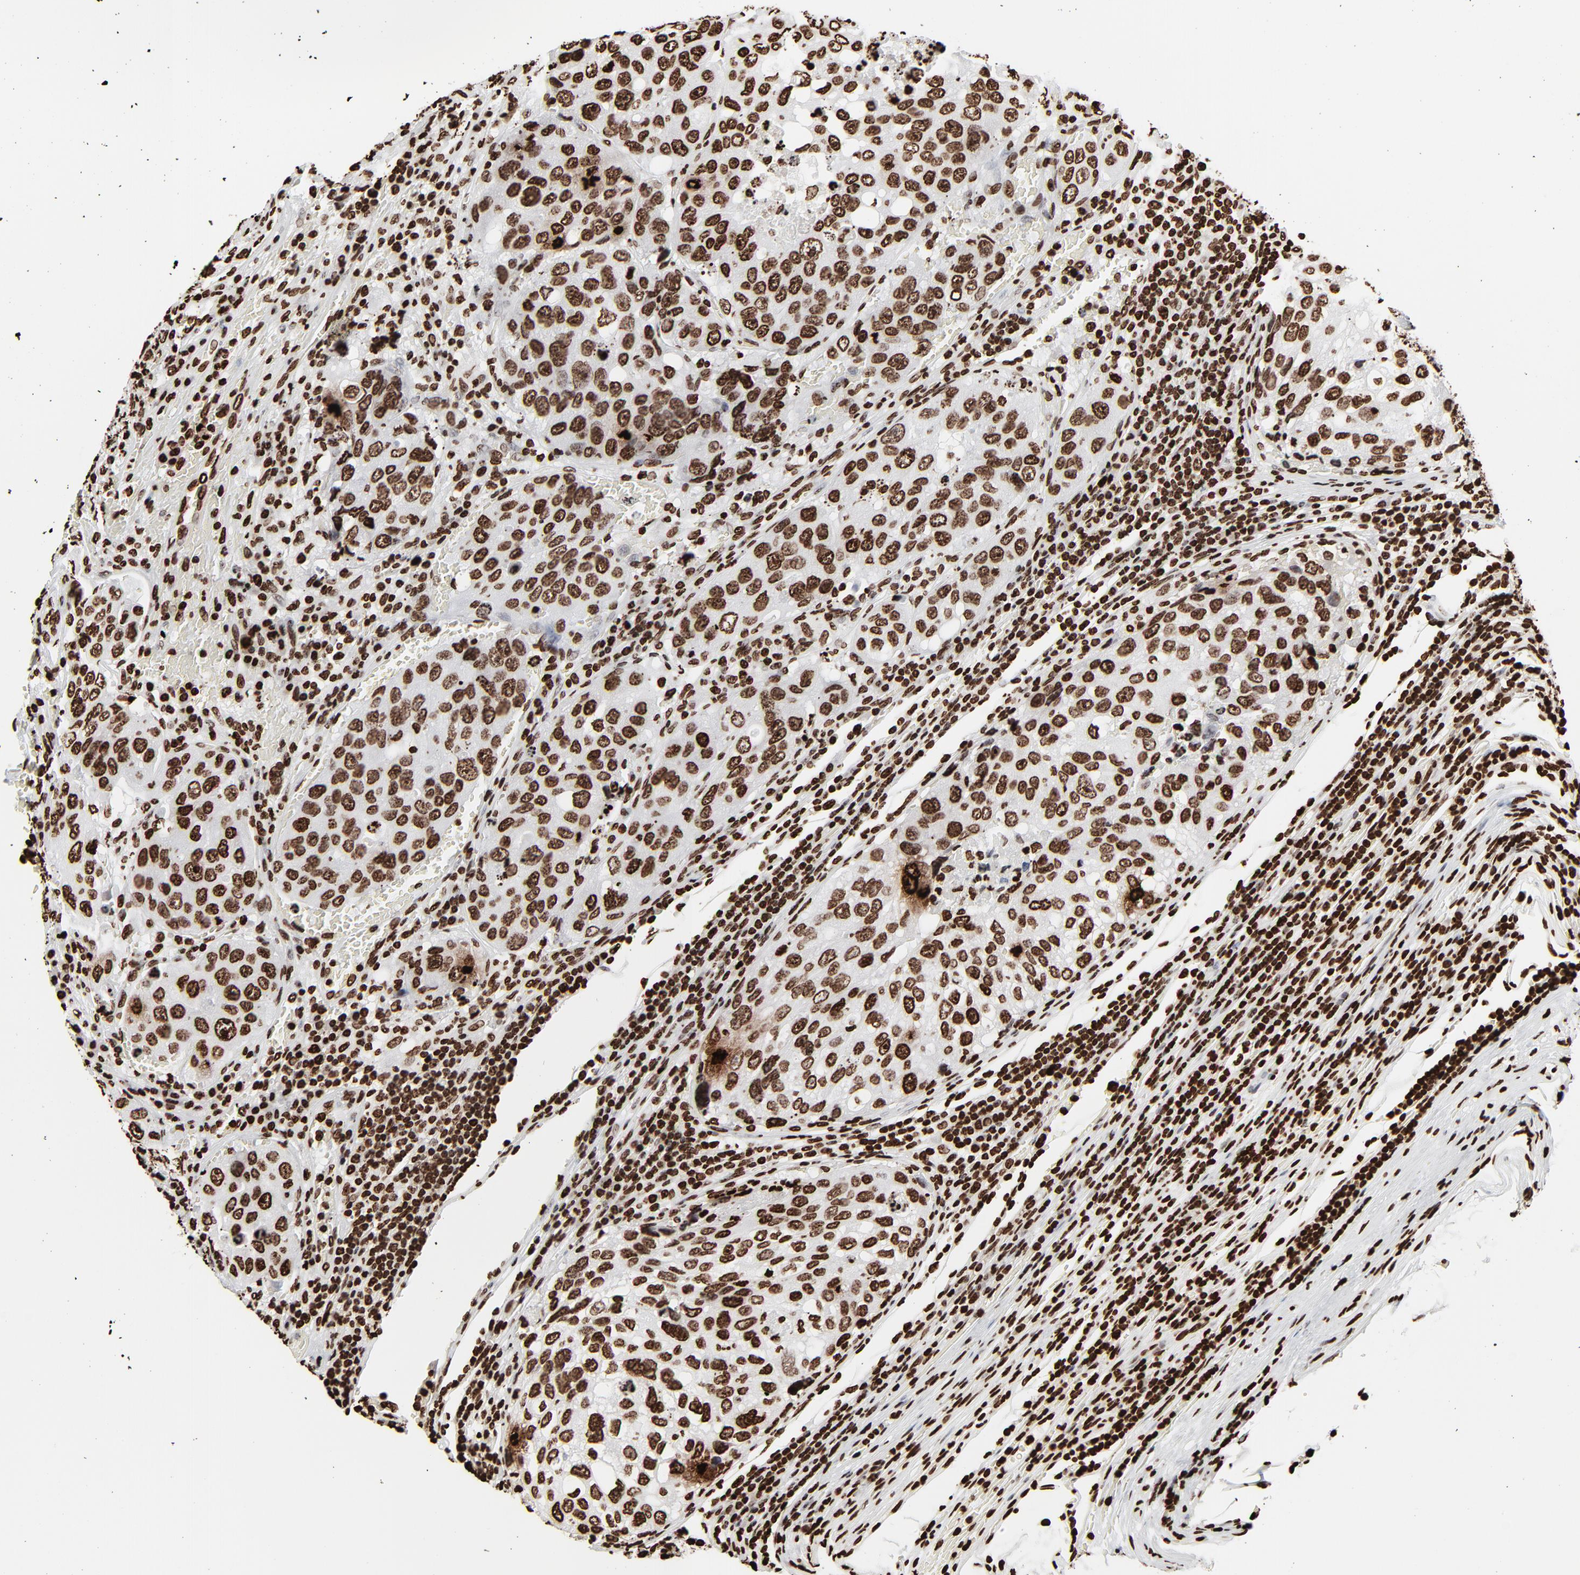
{"staining": {"intensity": "strong", "quantity": ">75%", "location": "nuclear"}, "tissue": "urothelial cancer", "cell_type": "Tumor cells", "image_type": "cancer", "snomed": [{"axis": "morphology", "description": "Urothelial carcinoma, High grade"}, {"axis": "topography", "description": "Lymph node"}, {"axis": "topography", "description": "Urinary bladder"}], "caption": "Tumor cells show high levels of strong nuclear expression in about >75% of cells in human urothelial cancer.", "gene": "H3-4", "patient": {"sex": "male", "age": 51}}